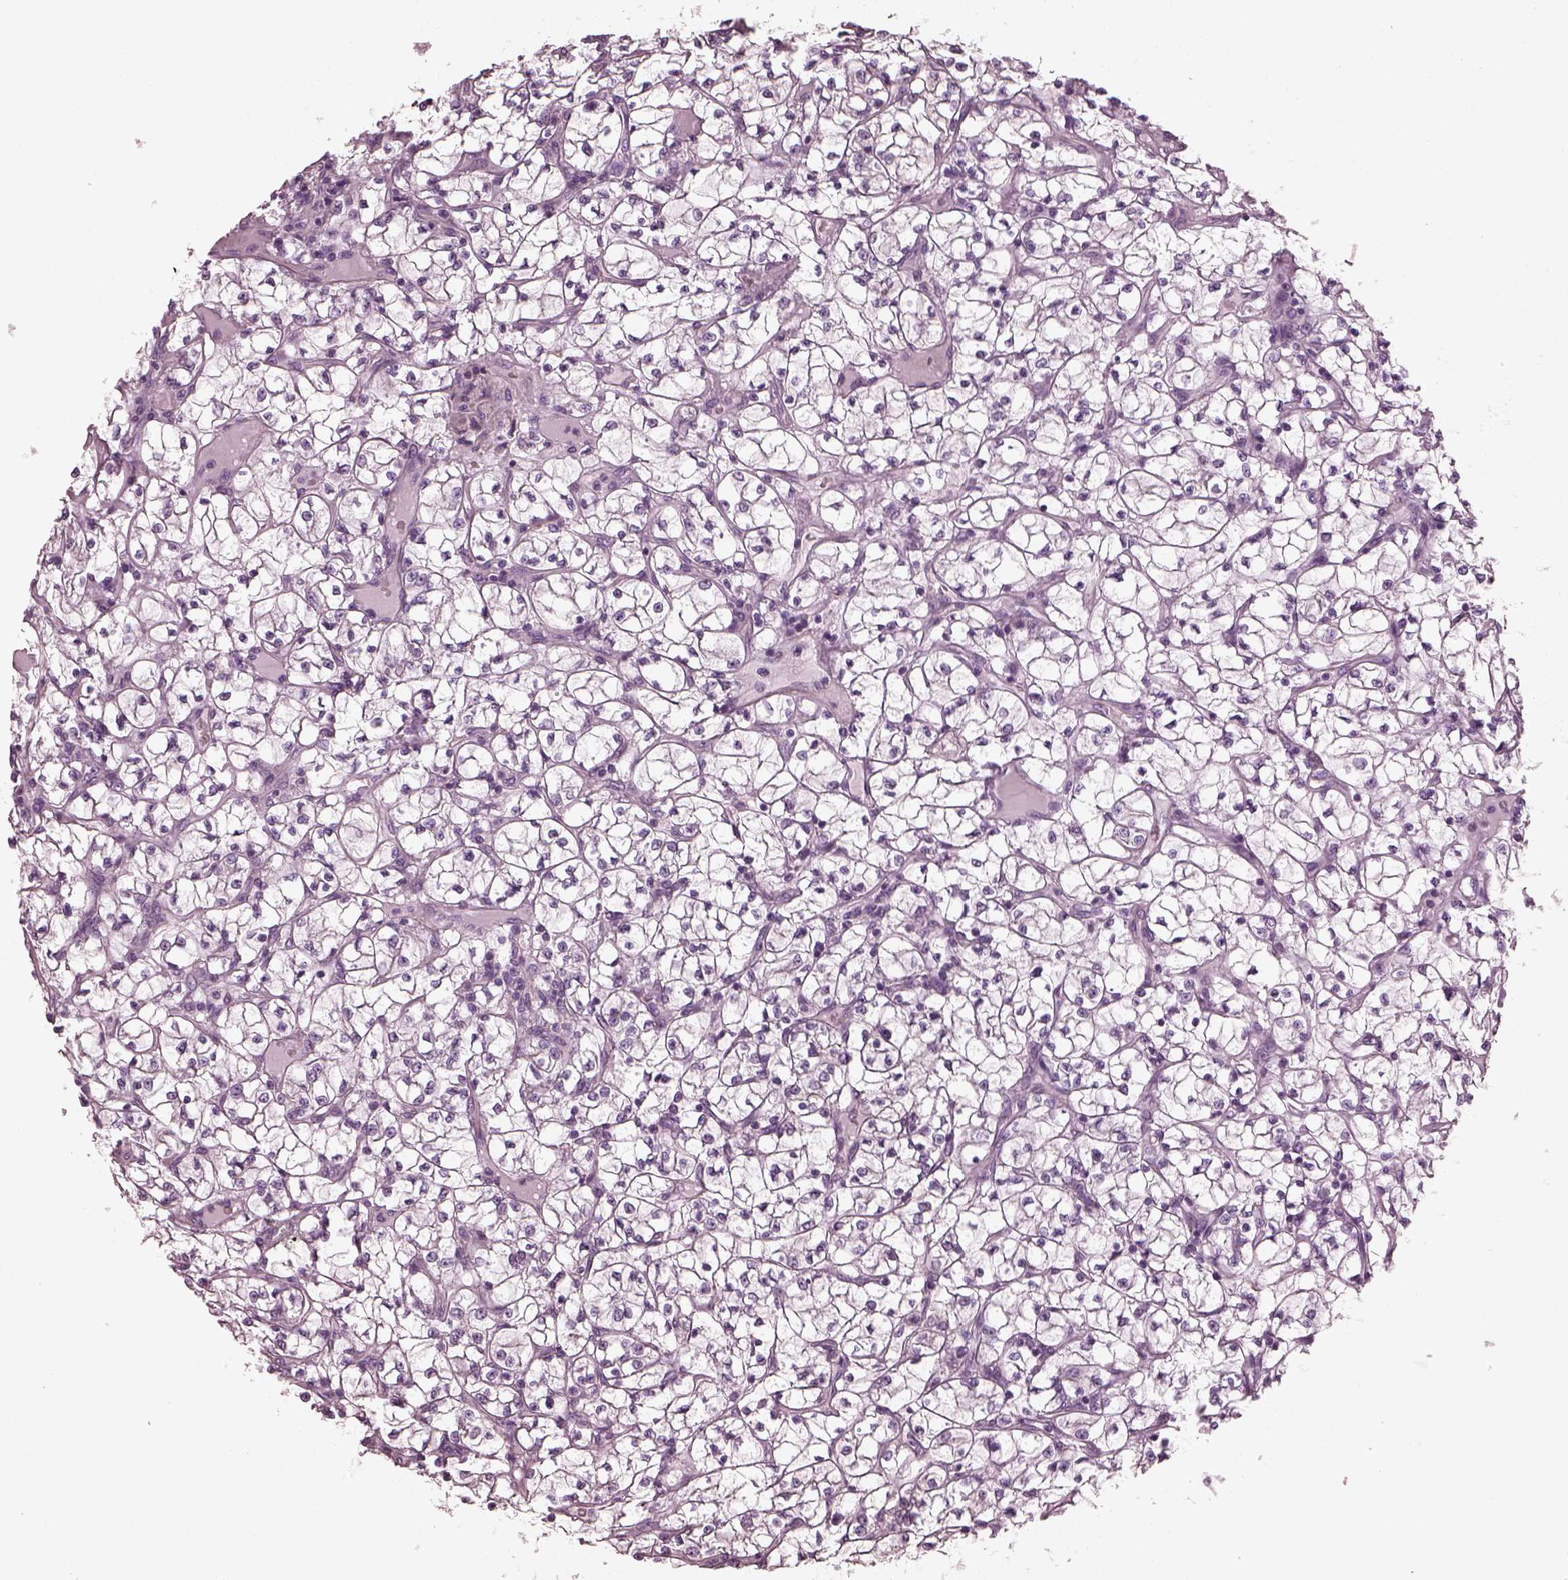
{"staining": {"intensity": "negative", "quantity": "none", "location": "none"}, "tissue": "renal cancer", "cell_type": "Tumor cells", "image_type": "cancer", "snomed": [{"axis": "morphology", "description": "Adenocarcinoma, NOS"}, {"axis": "topography", "description": "Kidney"}], "caption": "A high-resolution image shows immunohistochemistry staining of adenocarcinoma (renal), which shows no significant staining in tumor cells. (DAB (3,3'-diaminobenzidine) immunohistochemistry visualized using brightfield microscopy, high magnification).", "gene": "BFSP1", "patient": {"sex": "female", "age": 64}}